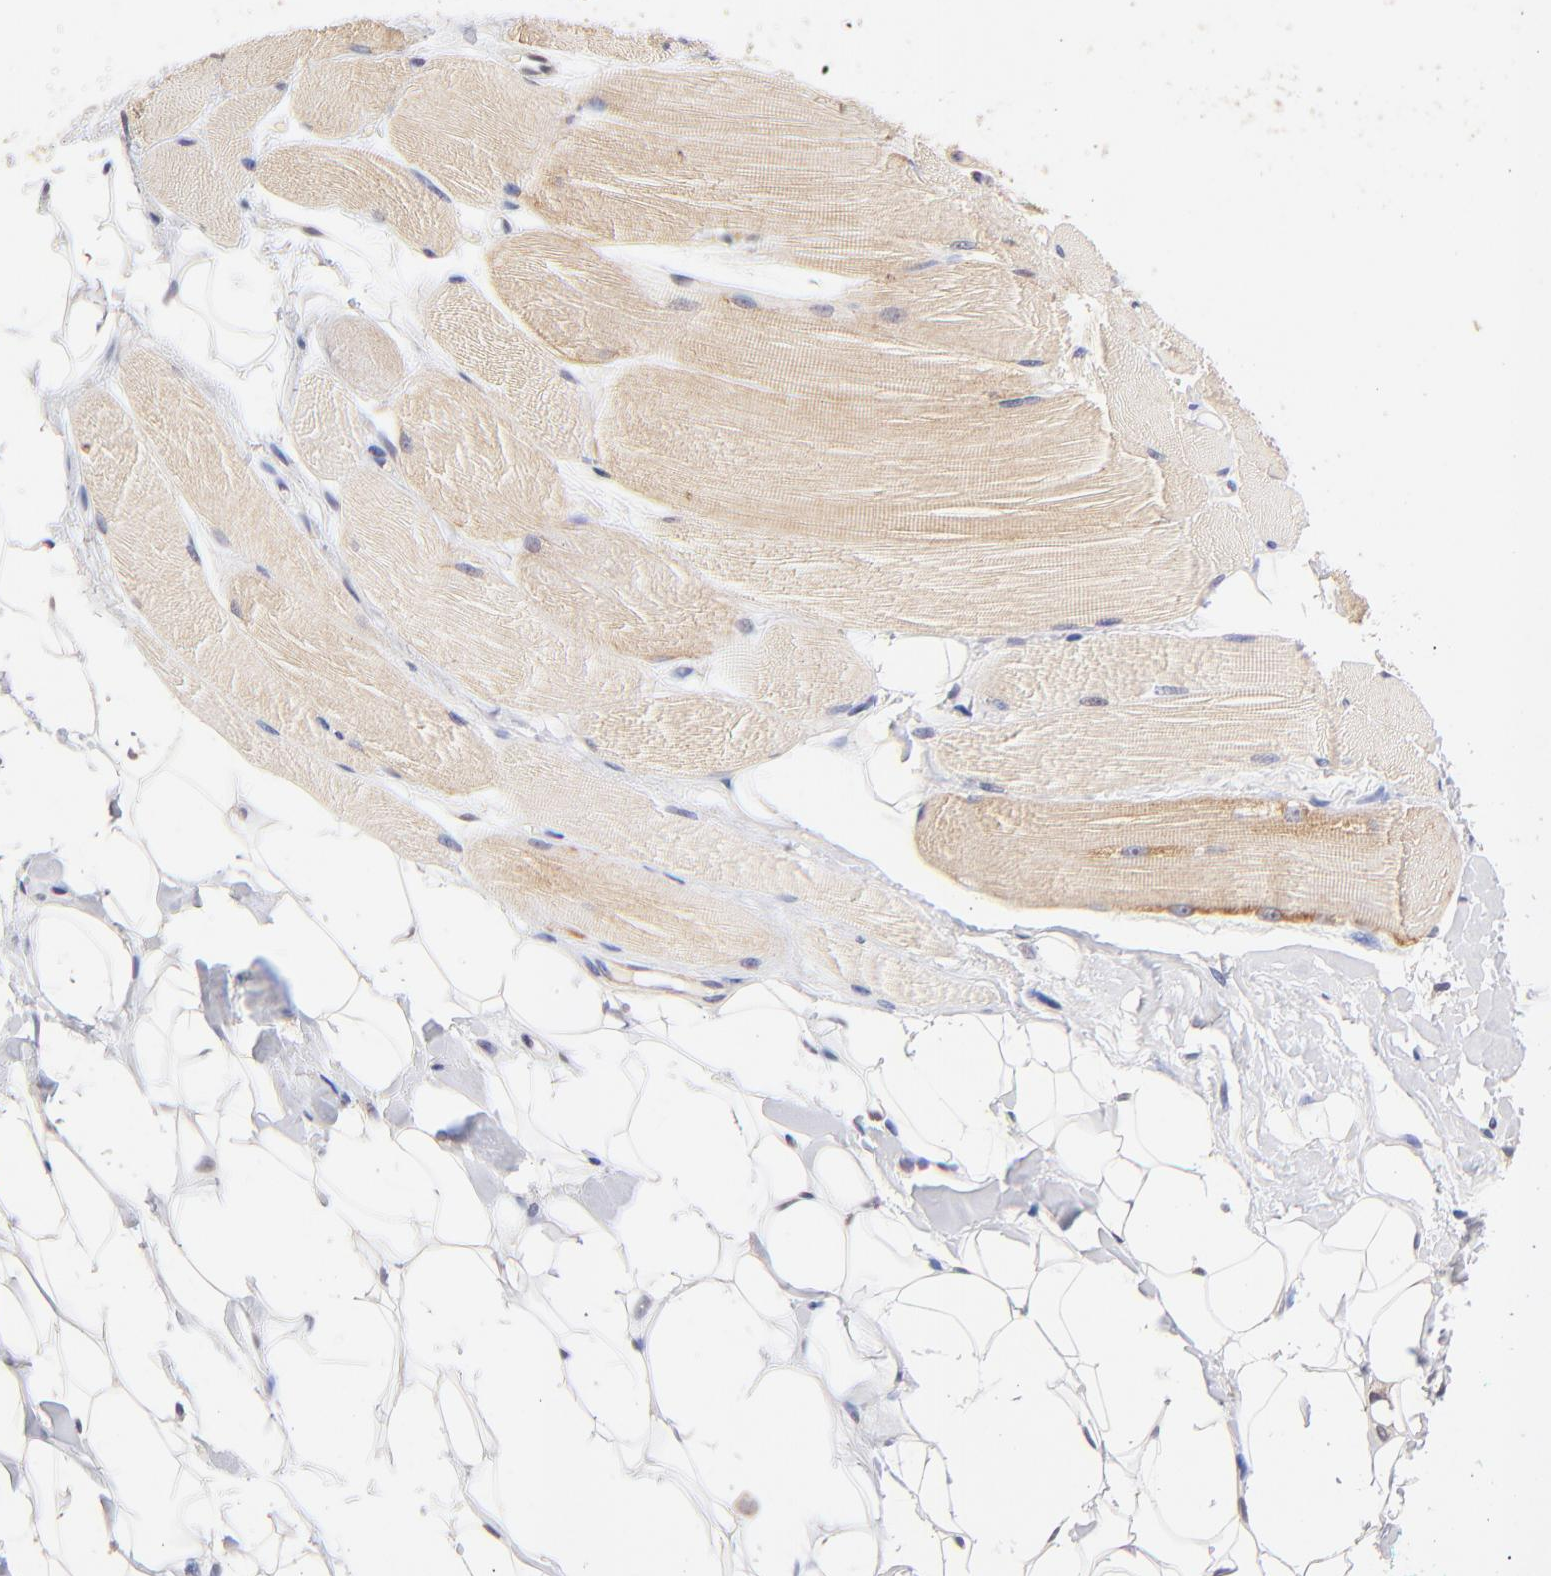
{"staining": {"intensity": "moderate", "quantity": "25%-75%", "location": "cytoplasmic/membranous"}, "tissue": "skeletal muscle", "cell_type": "Myocytes", "image_type": "normal", "snomed": [{"axis": "morphology", "description": "Normal tissue, NOS"}, {"axis": "topography", "description": "Skeletal muscle"}, {"axis": "topography", "description": "Peripheral nerve tissue"}], "caption": "High-magnification brightfield microscopy of benign skeletal muscle stained with DAB (brown) and counterstained with hematoxylin (blue). myocytes exhibit moderate cytoplasmic/membranous expression is appreciated in approximately25%-75% of cells.", "gene": "BBOF1", "patient": {"sex": "female", "age": 84}}